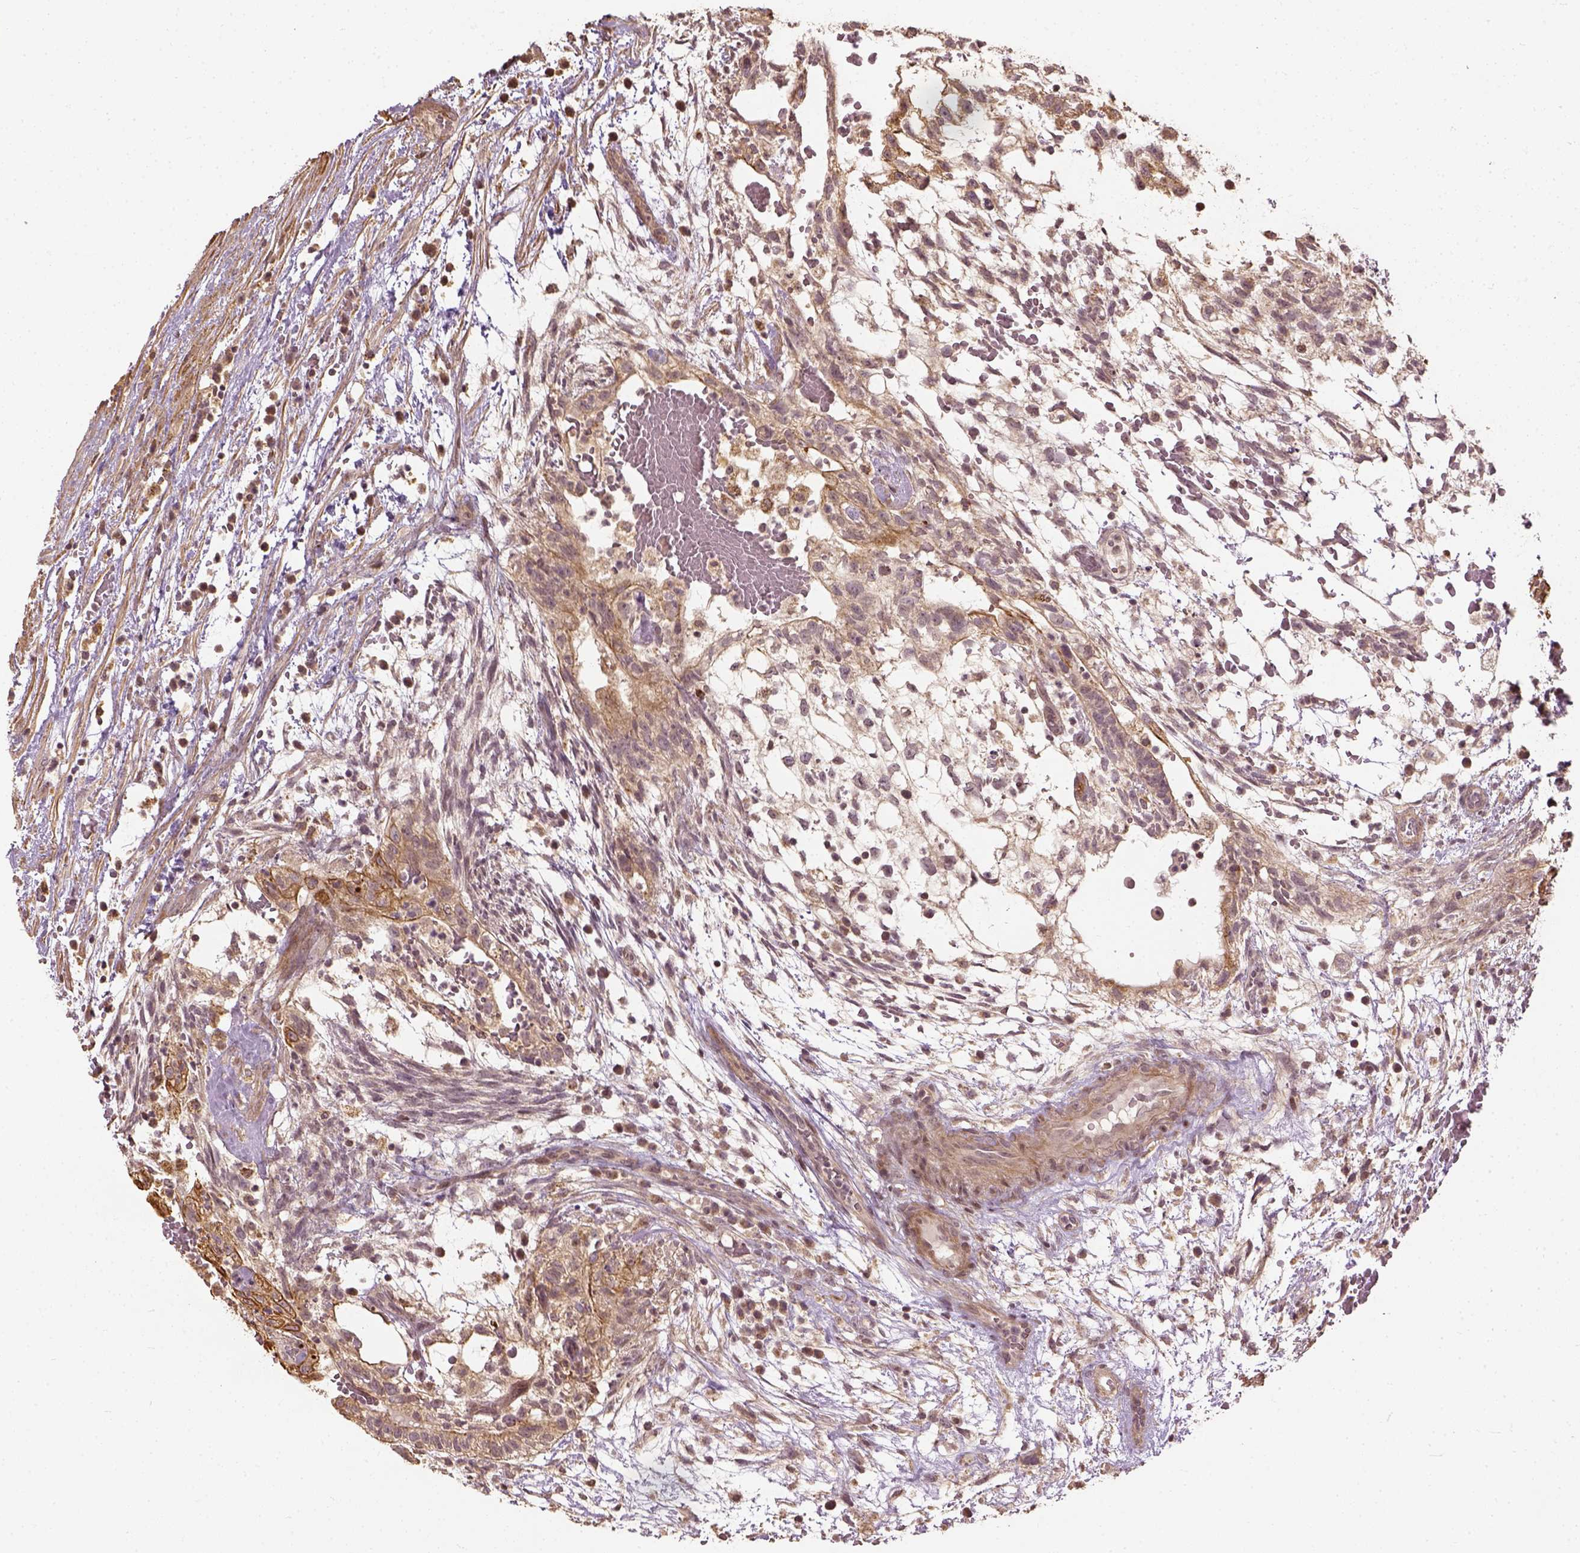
{"staining": {"intensity": "moderate", "quantity": ">75%", "location": "cytoplasmic/membranous"}, "tissue": "testis cancer", "cell_type": "Tumor cells", "image_type": "cancer", "snomed": [{"axis": "morphology", "description": "Normal tissue, NOS"}, {"axis": "morphology", "description": "Carcinoma, Embryonal, NOS"}, {"axis": "topography", "description": "Testis"}], "caption": "DAB immunohistochemical staining of embryonal carcinoma (testis) demonstrates moderate cytoplasmic/membranous protein positivity in approximately >75% of tumor cells.", "gene": "VEGFA", "patient": {"sex": "male", "age": 32}}